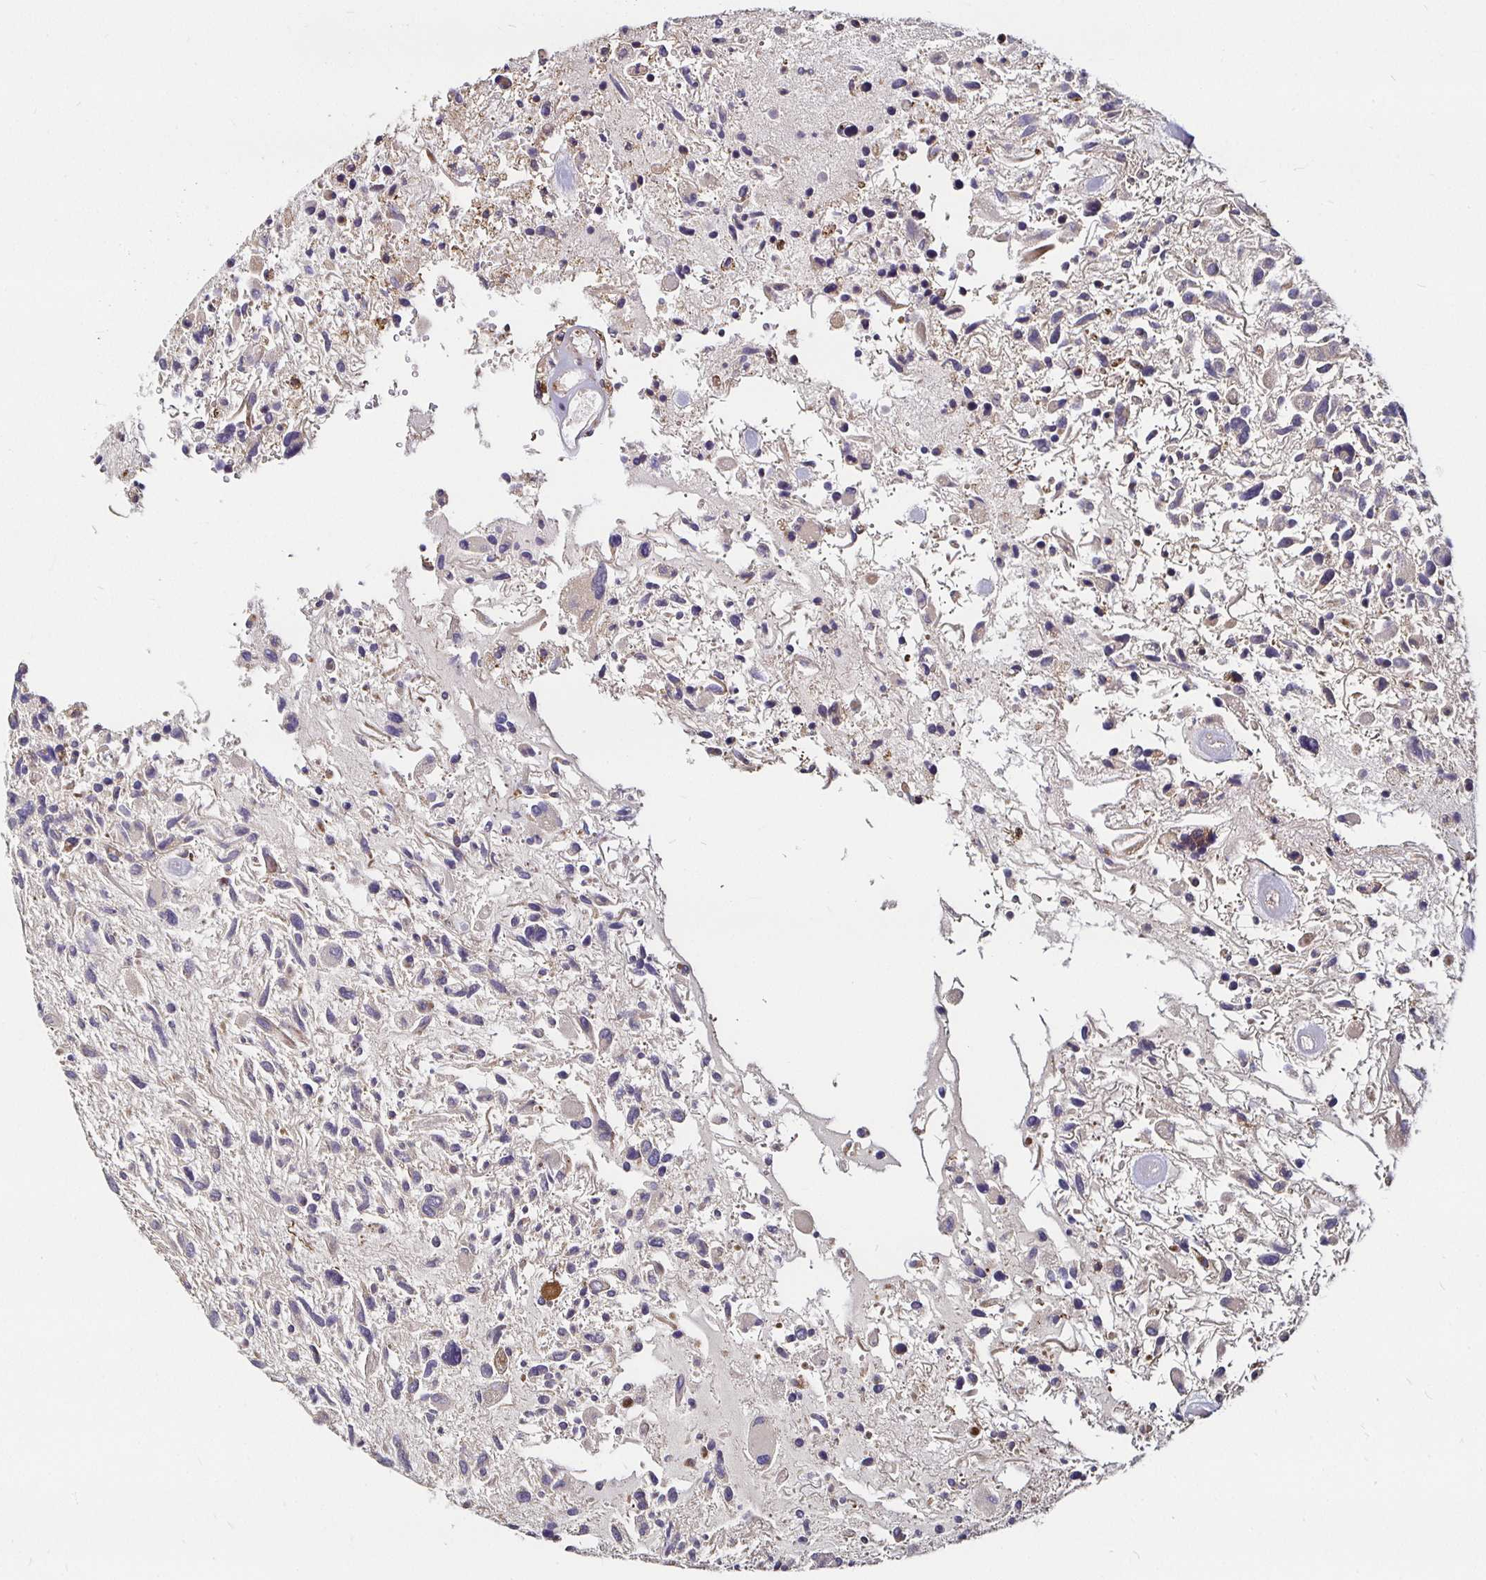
{"staining": {"intensity": "moderate", "quantity": "<25%", "location": "cytoplasmic/membranous"}, "tissue": "glioma", "cell_type": "Tumor cells", "image_type": "cancer", "snomed": [{"axis": "morphology", "description": "Glioma, malignant, High grade"}, {"axis": "topography", "description": "Brain"}], "caption": "This is an image of immunohistochemistry staining of malignant glioma (high-grade), which shows moderate positivity in the cytoplasmic/membranous of tumor cells.", "gene": "MLST8", "patient": {"sex": "female", "age": 11}}